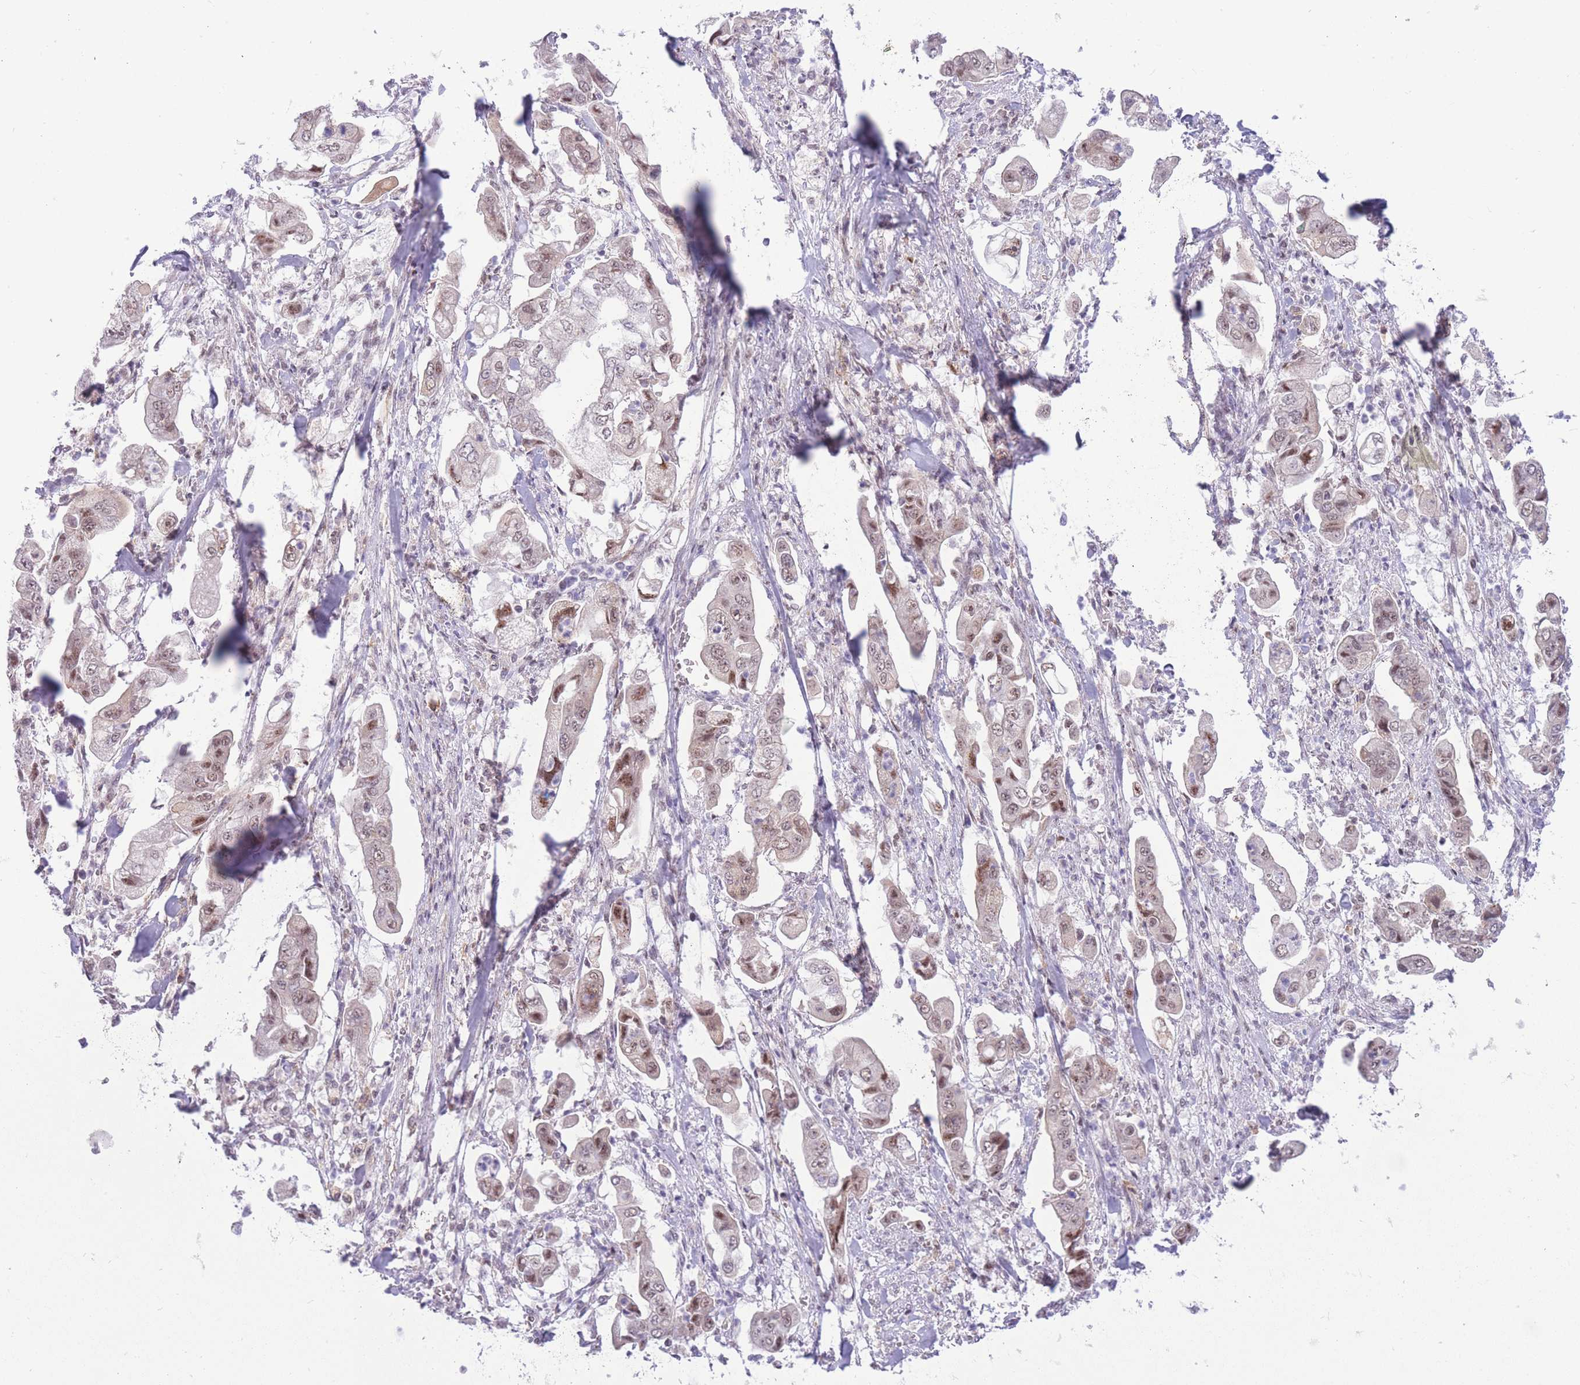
{"staining": {"intensity": "moderate", "quantity": "25%-75%", "location": "nuclear"}, "tissue": "stomach cancer", "cell_type": "Tumor cells", "image_type": "cancer", "snomed": [{"axis": "morphology", "description": "Adenocarcinoma, NOS"}, {"axis": "topography", "description": "Stomach"}], "caption": "DAB (3,3'-diaminobenzidine) immunohistochemical staining of human stomach adenocarcinoma reveals moderate nuclear protein expression in approximately 25%-75% of tumor cells. (IHC, brightfield microscopy, high magnification).", "gene": "CYP2B6", "patient": {"sex": "male", "age": 62}}